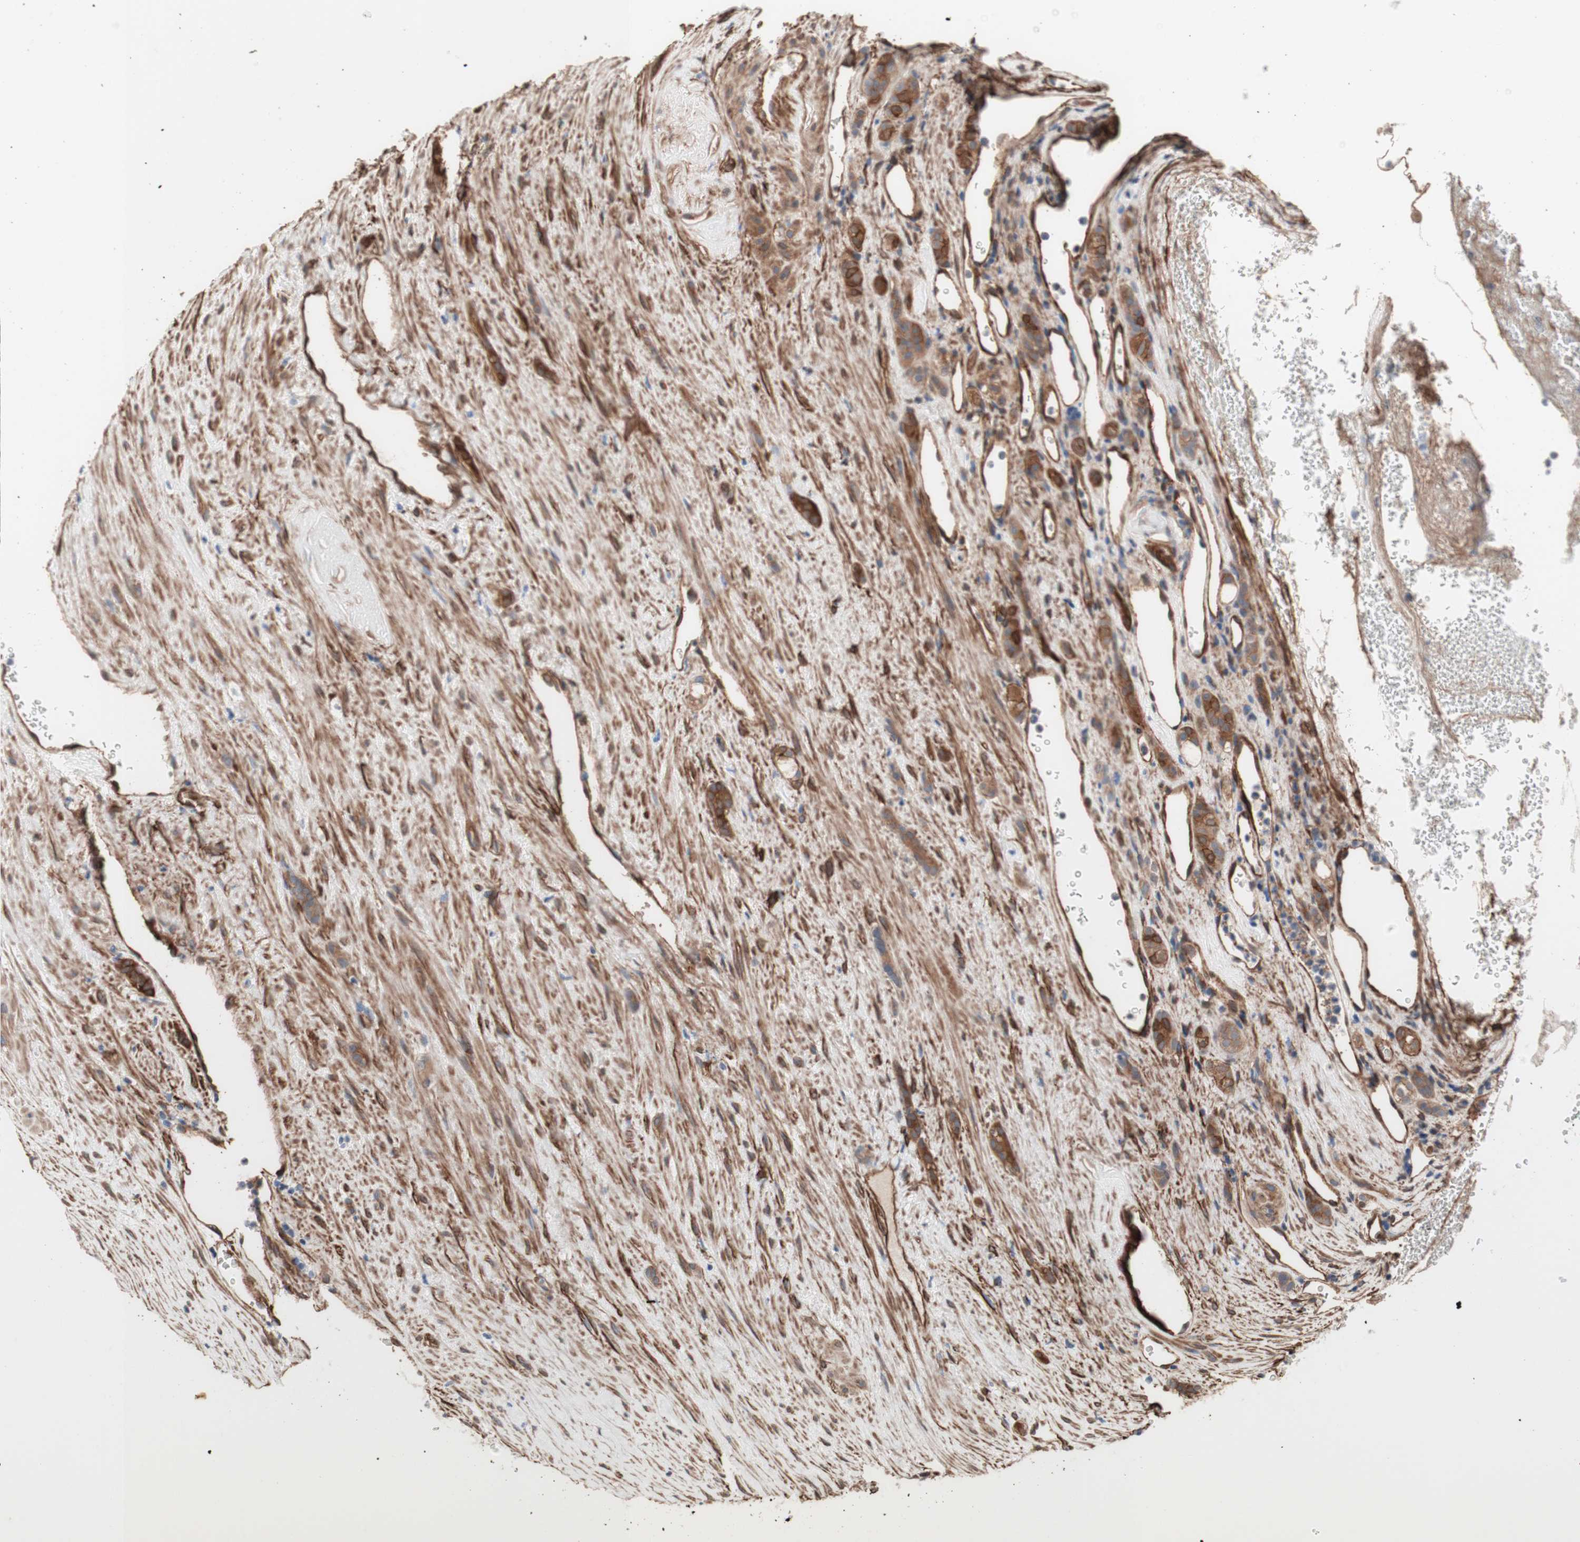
{"staining": {"intensity": "strong", "quantity": "<25%", "location": "cytoplasmic/membranous"}, "tissue": "renal cancer", "cell_type": "Tumor cells", "image_type": "cancer", "snomed": [{"axis": "morphology", "description": "Adenocarcinoma, NOS"}, {"axis": "topography", "description": "Kidney"}], "caption": "A brown stain labels strong cytoplasmic/membranous staining of a protein in human renal cancer tumor cells.", "gene": "CNN3", "patient": {"sex": "female", "age": 69}}